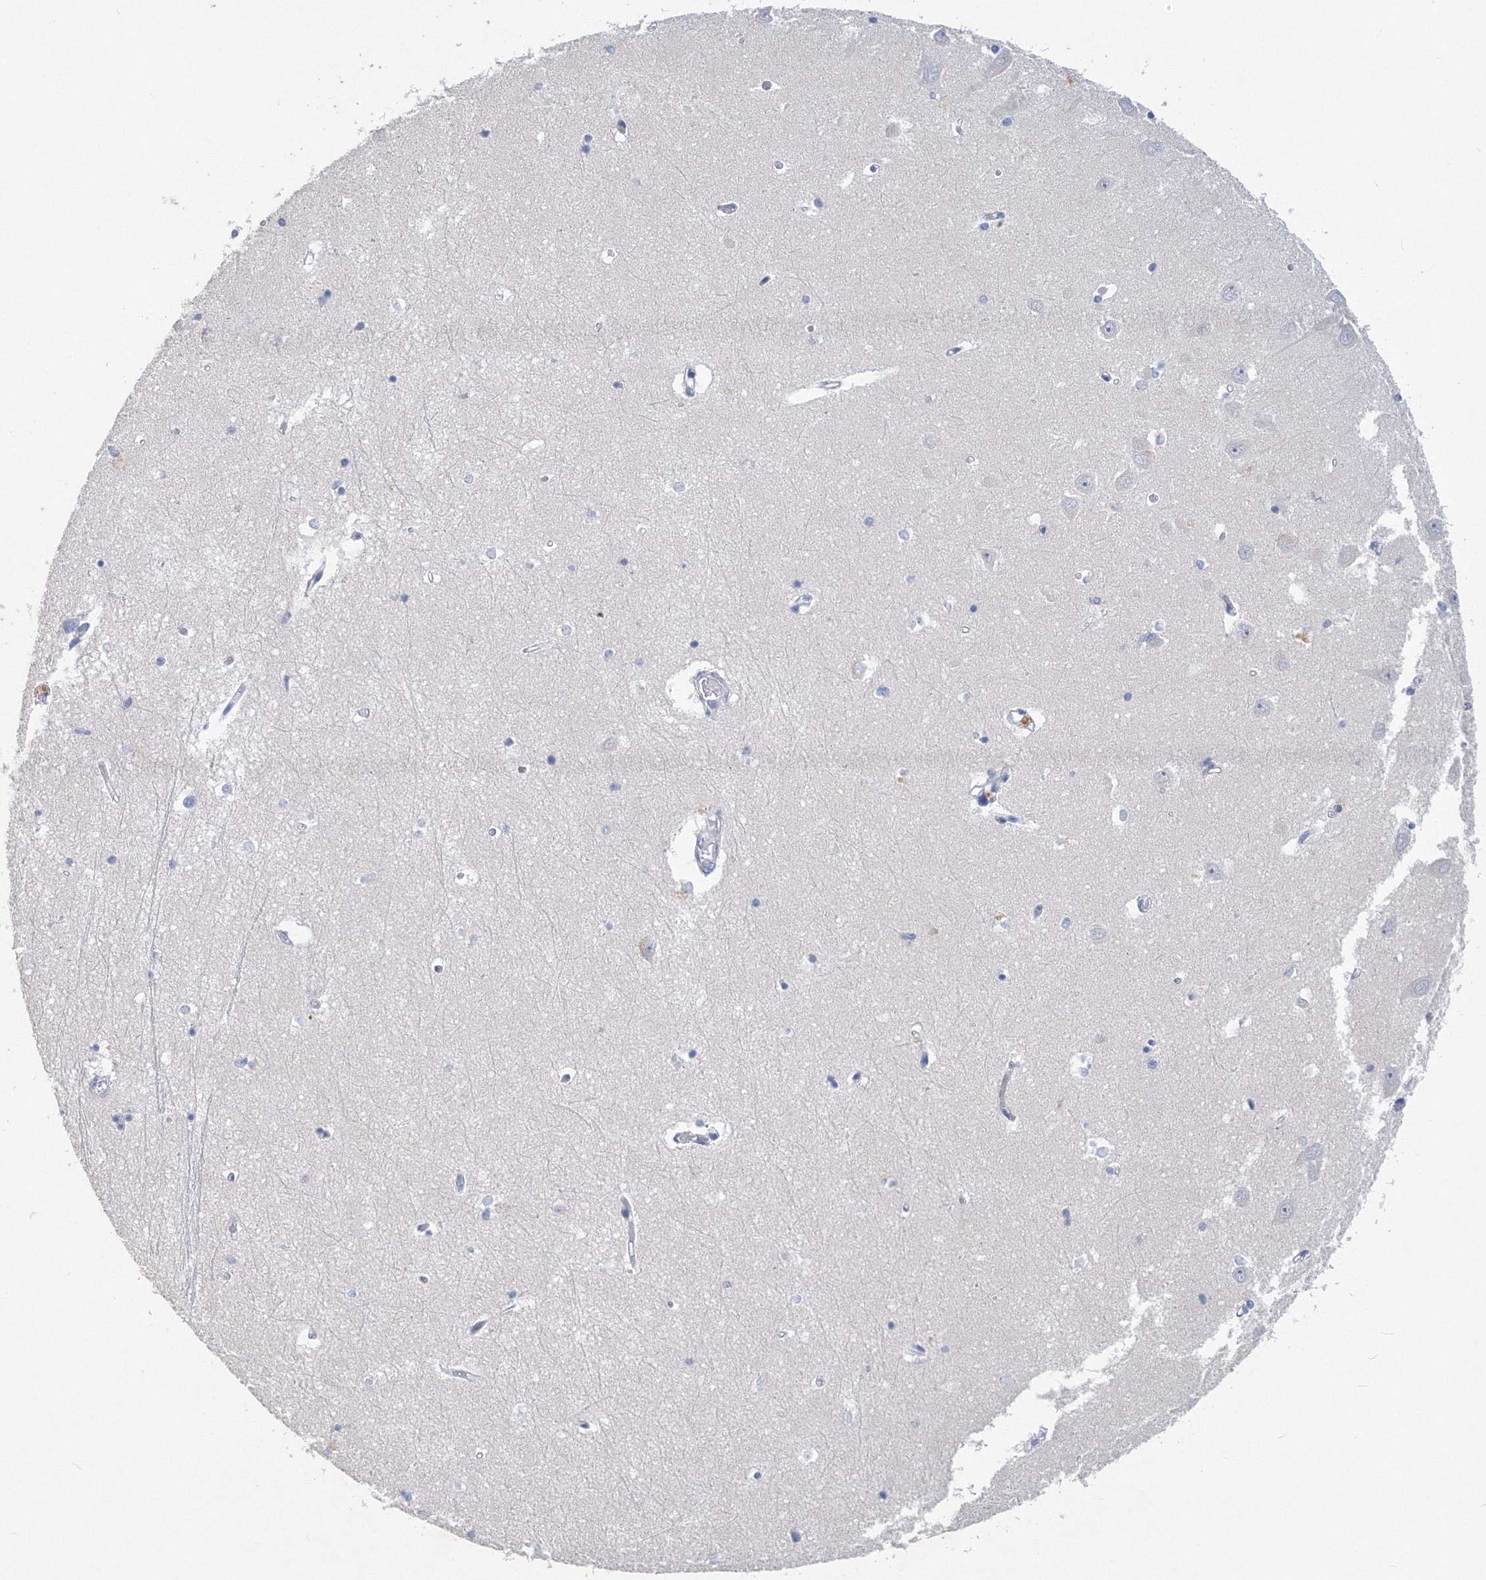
{"staining": {"intensity": "negative", "quantity": "none", "location": "none"}, "tissue": "hippocampus", "cell_type": "Glial cells", "image_type": "normal", "snomed": [{"axis": "morphology", "description": "Normal tissue, NOS"}, {"axis": "topography", "description": "Hippocampus"}], "caption": "The histopathology image reveals no staining of glial cells in benign hippocampus. (DAB (3,3'-diaminobenzidine) immunohistochemistry visualized using brightfield microscopy, high magnification).", "gene": "OSBPL6", "patient": {"sex": "male", "age": 70}}